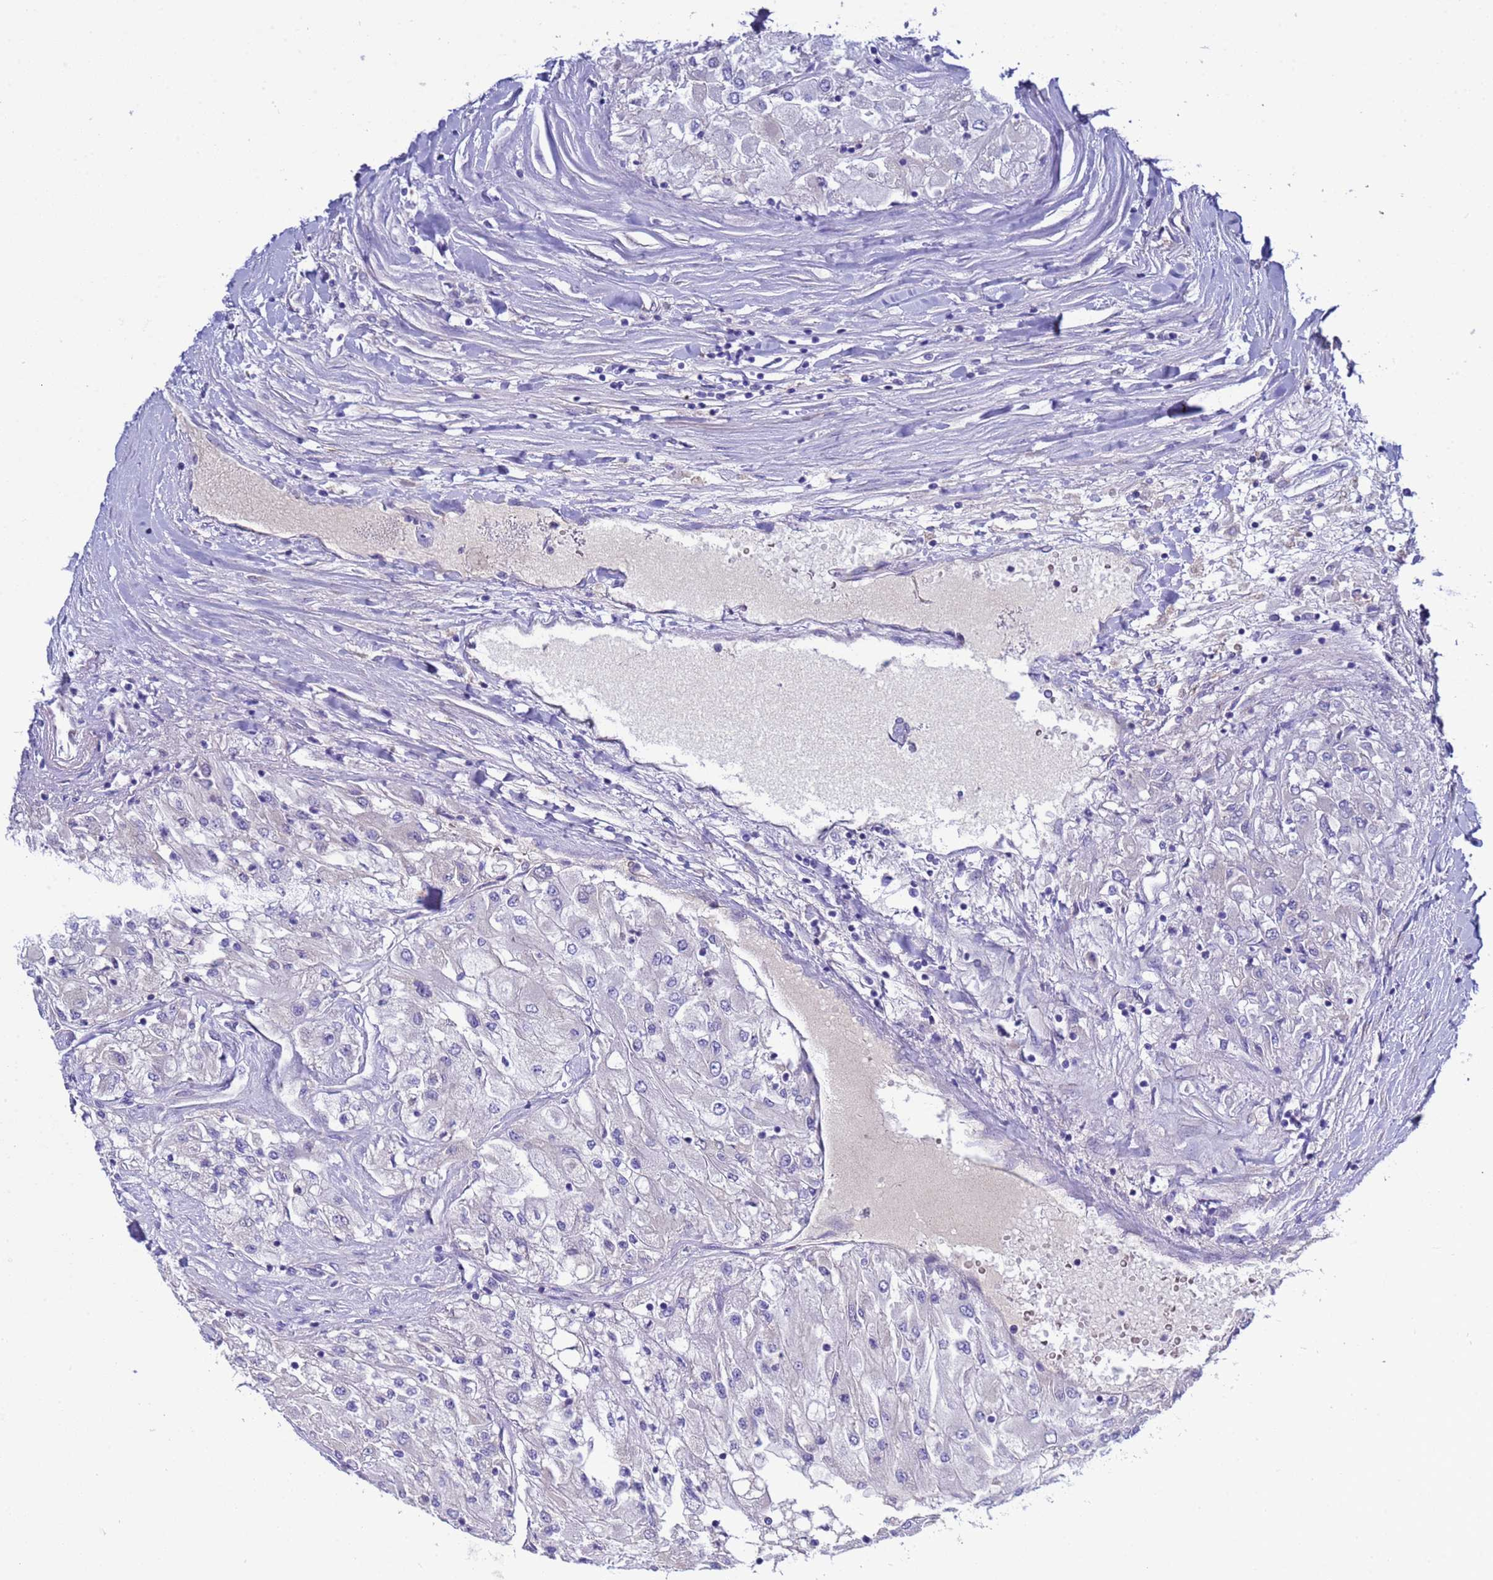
{"staining": {"intensity": "negative", "quantity": "none", "location": "none"}, "tissue": "renal cancer", "cell_type": "Tumor cells", "image_type": "cancer", "snomed": [{"axis": "morphology", "description": "Adenocarcinoma, NOS"}, {"axis": "topography", "description": "Kidney"}], "caption": "High magnification brightfield microscopy of adenocarcinoma (renal) stained with DAB (brown) and counterstained with hematoxylin (blue): tumor cells show no significant staining.", "gene": "RC3H2", "patient": {"sex": "male", "age": 80}}